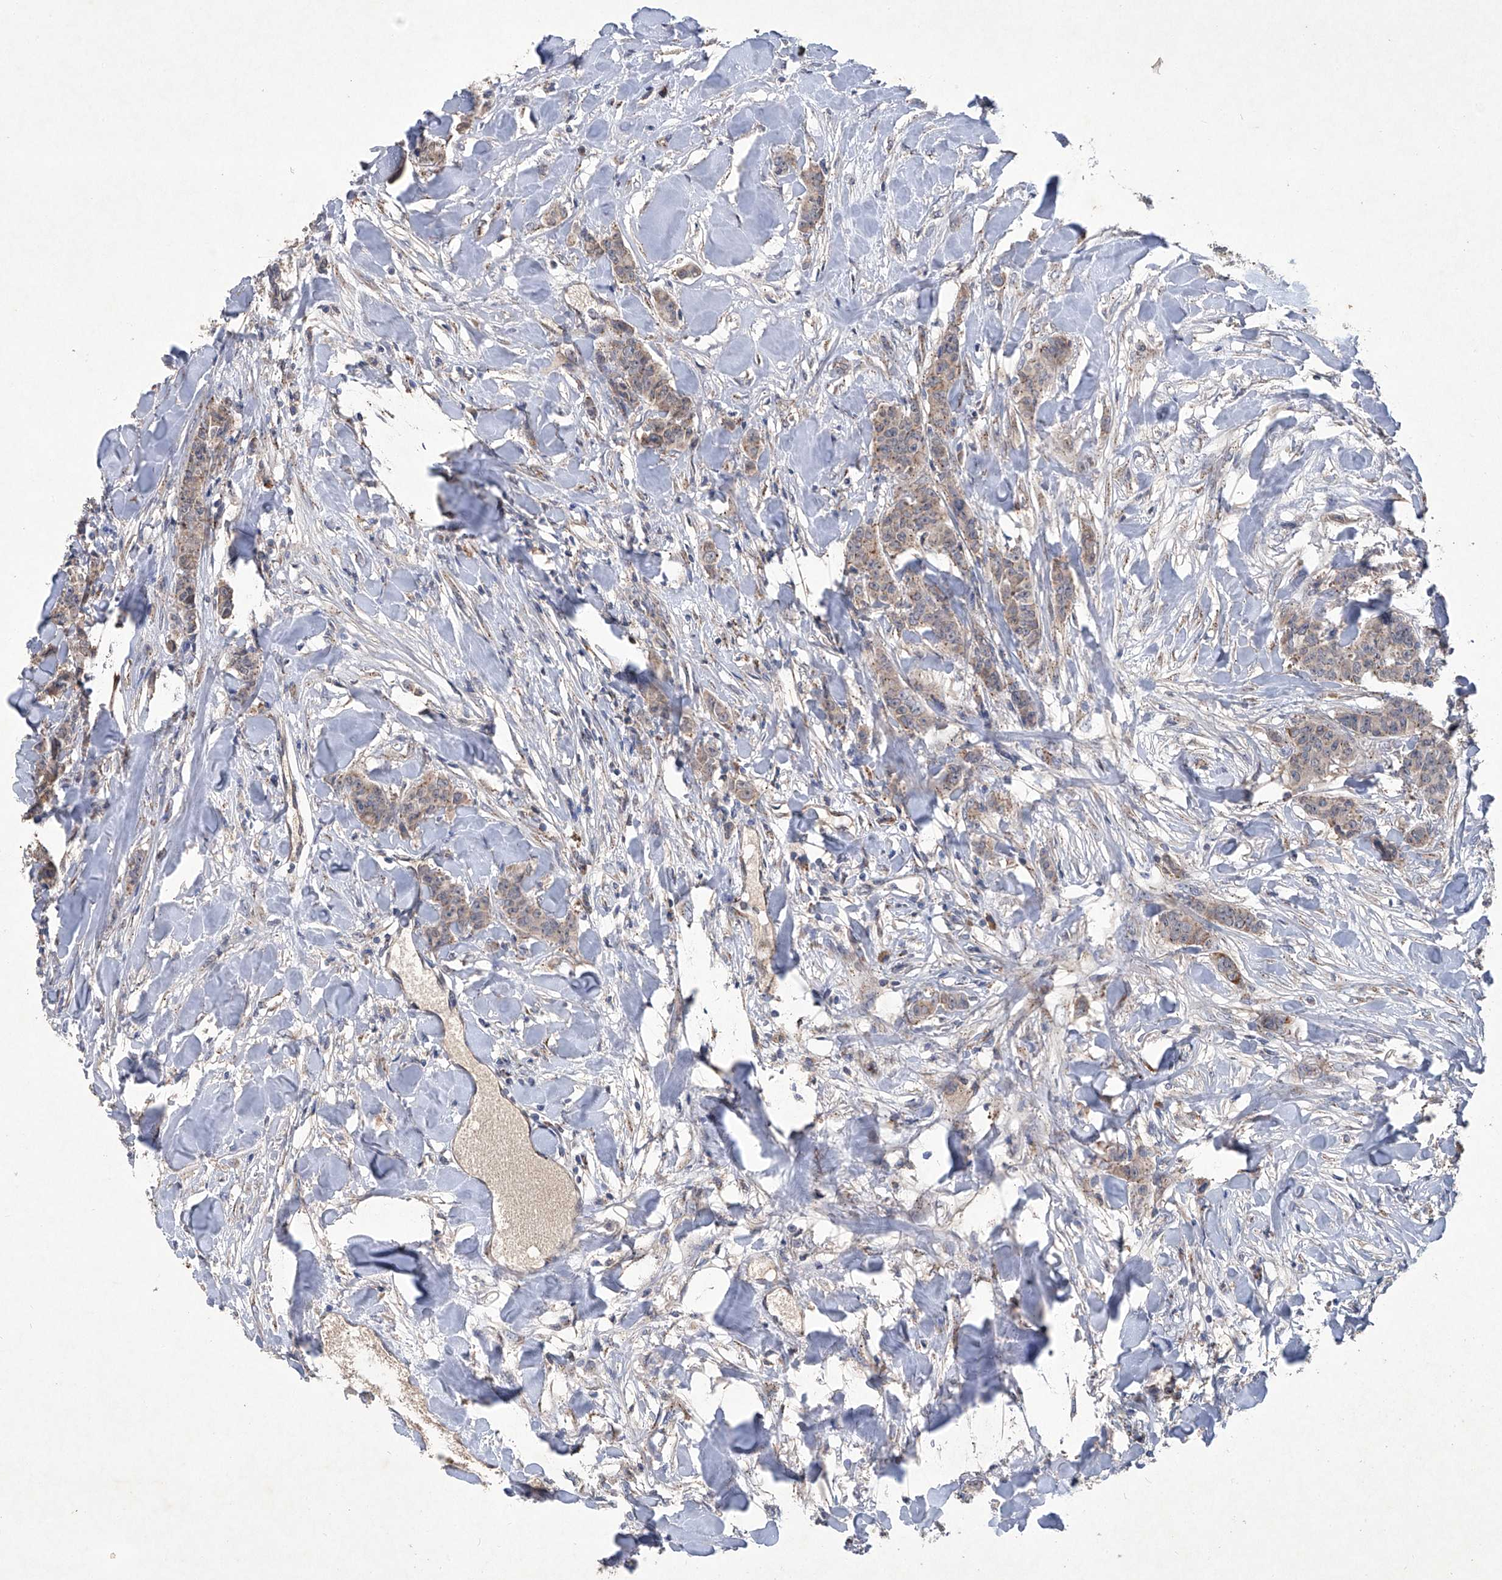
{"staining": {"intensity": "weak", "quantity": "25%-75%", "location": "cytoplasmic/membranous"}, "tissue": "breast cancer", "cell_type": "Tumor cells", "image_type": "cancer", "snomed": [{"axis": "morphology", "description": "Duct carcinoma"}, {"axis": "topography", "description": "Breast"}], "caption": "A brown stain shows weak cytoplasmic/membranous staining of a protein in human invasive ductal carcinoma (breast) tumor cells.", "gene": "PCSK5", "patient": {"sex": "female", "age": 40}}